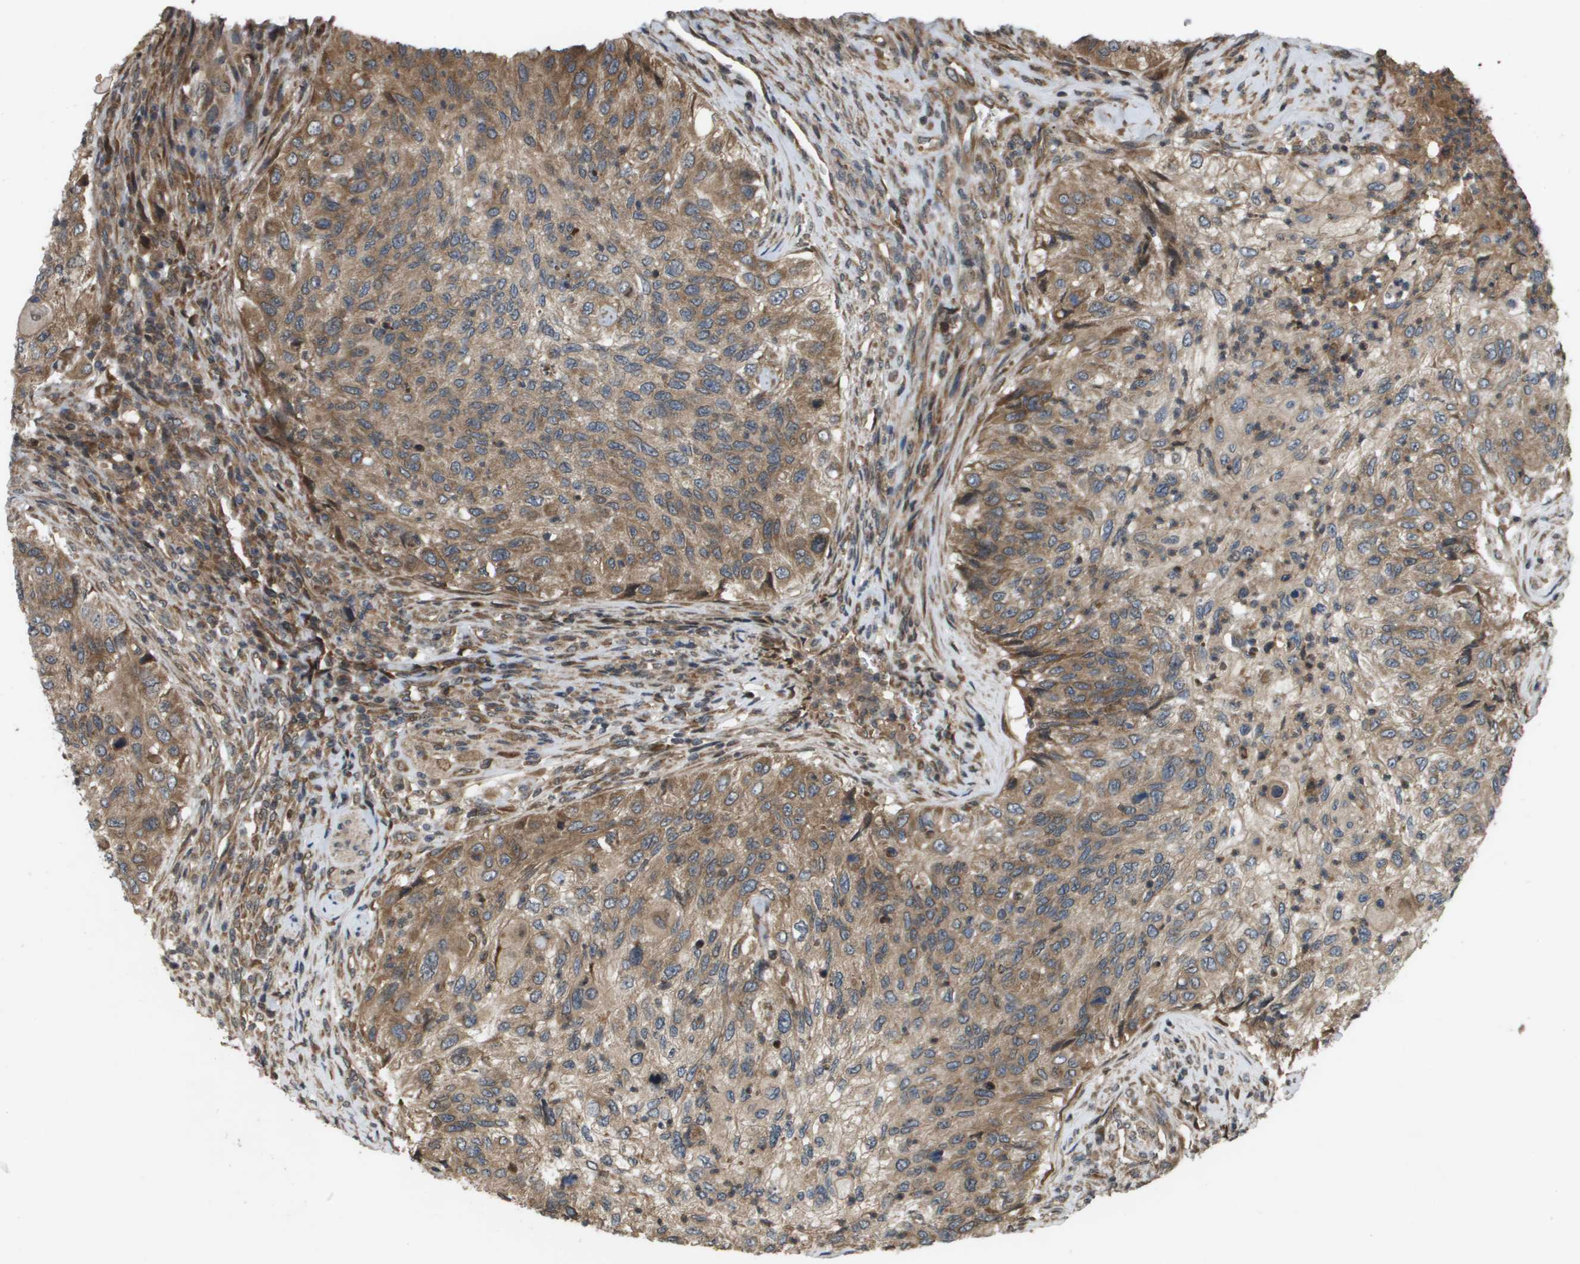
{"staining": {"intensity": "moderate", "quantity": ">75%", "location": "cytoplasmic/membranous"}, "tissue": "urothelial cancer", "cell_type": "Tumor cells", "image_type": "cancer", "snomed": [{"axis": "morphology", "description": "Urothelial carcinoma, High grade"}, {"axis": "topography", "description": "Urinary bladder"}], "caption": "Immunohistochemistry (IHC) of human urothelial carcinoma (high-grade) reveals medium levels of moderate cytoplasmic/membranous staining in about >75% of tumor cells.", "gene": "SPTLC1", "patient": {"sex": "female", "age": 60}}